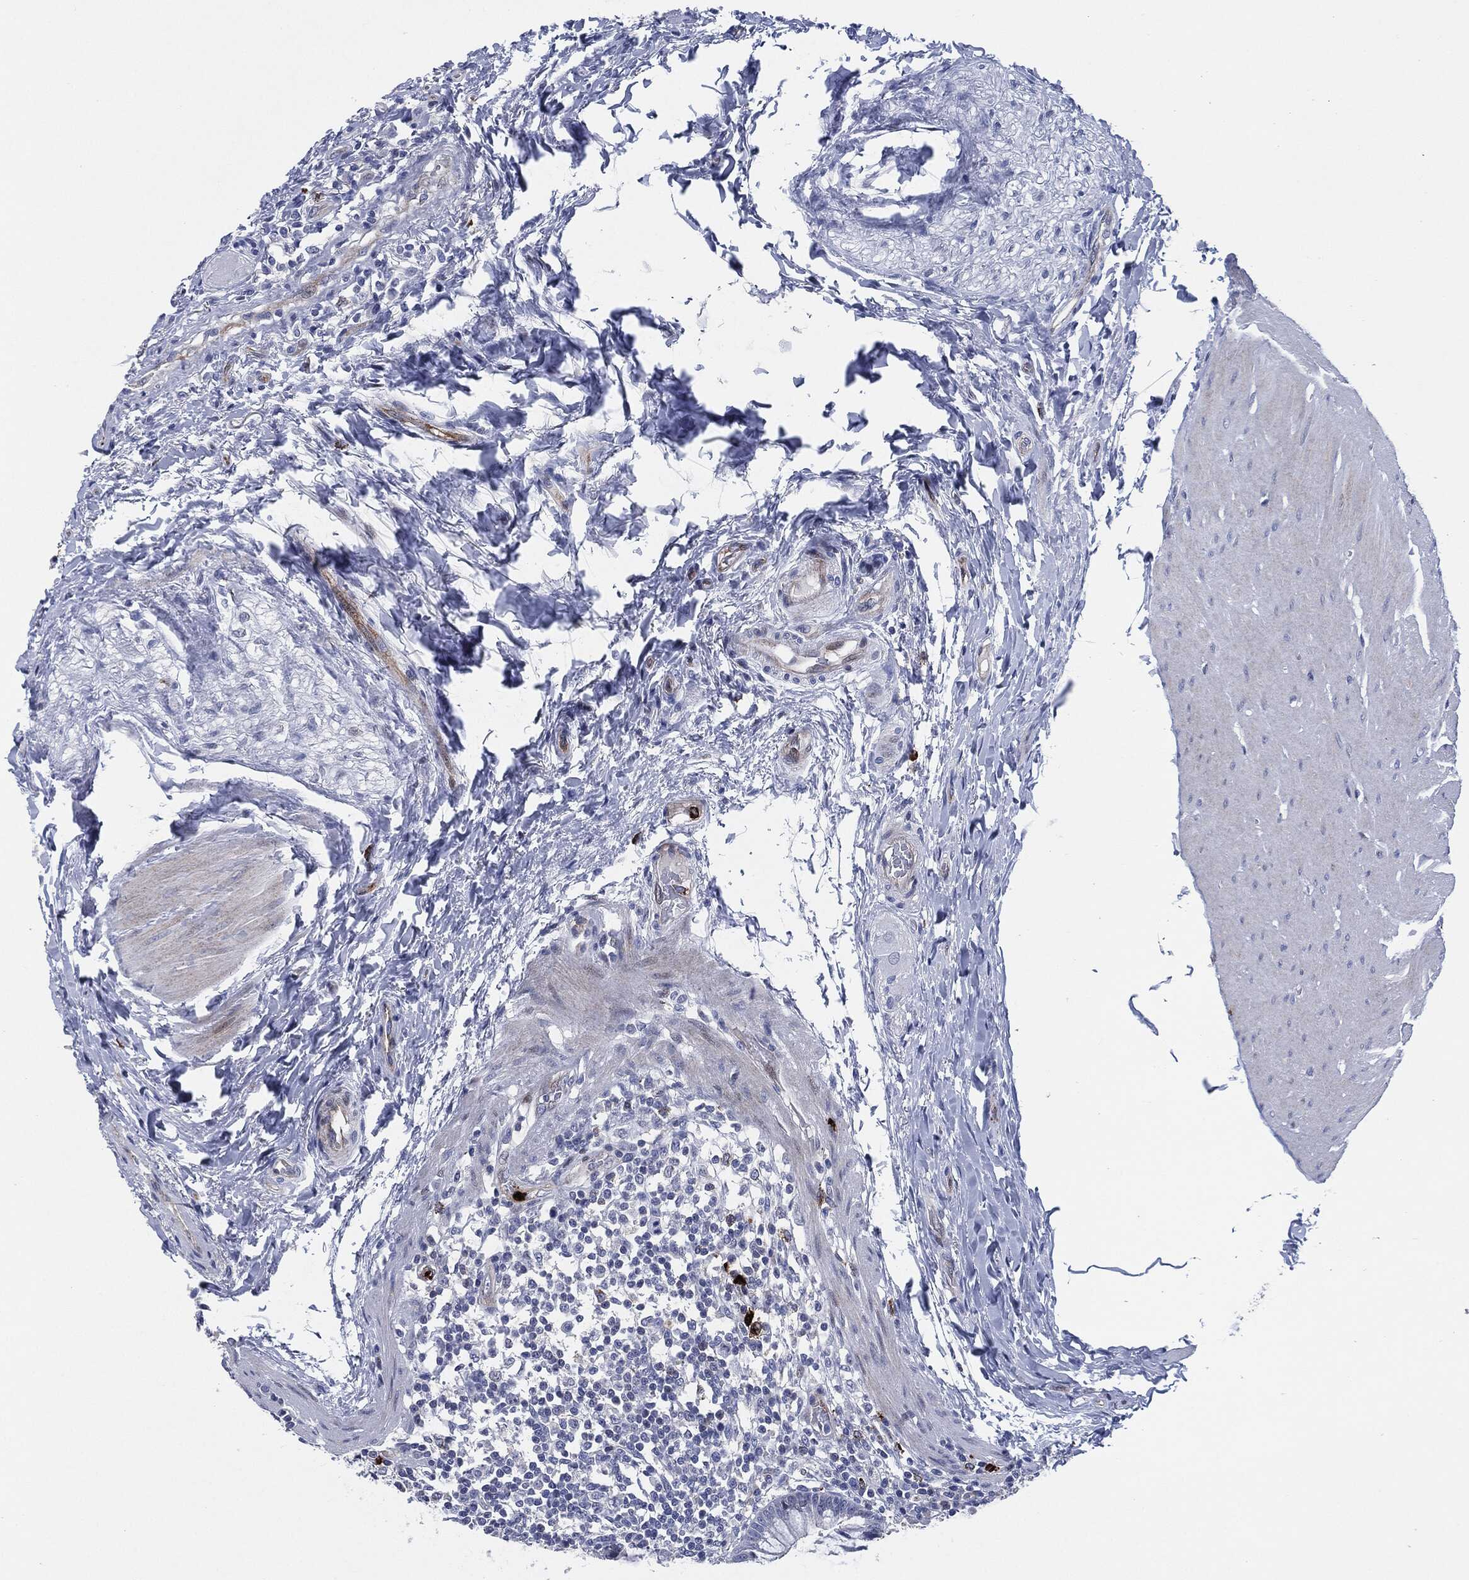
{"staining": {"intensity": "weak", "quantity": "<25%", "location": "cytoplasmic/membranous,nuclear"}, "tissue": "rectum", "cell_type": "Glandular cells", "image_type": "normal", "snomed": [{"axis": "morphology", "description": "Normal tissue, NOS"}, {"axis": "topography", "description": "Rectum"}], "caption": "Protein analysis of normal rectum demonstrates no significant staining in glandular cells.", "gene": "MPO", "patient": {"sex": "female", "age": 58}}